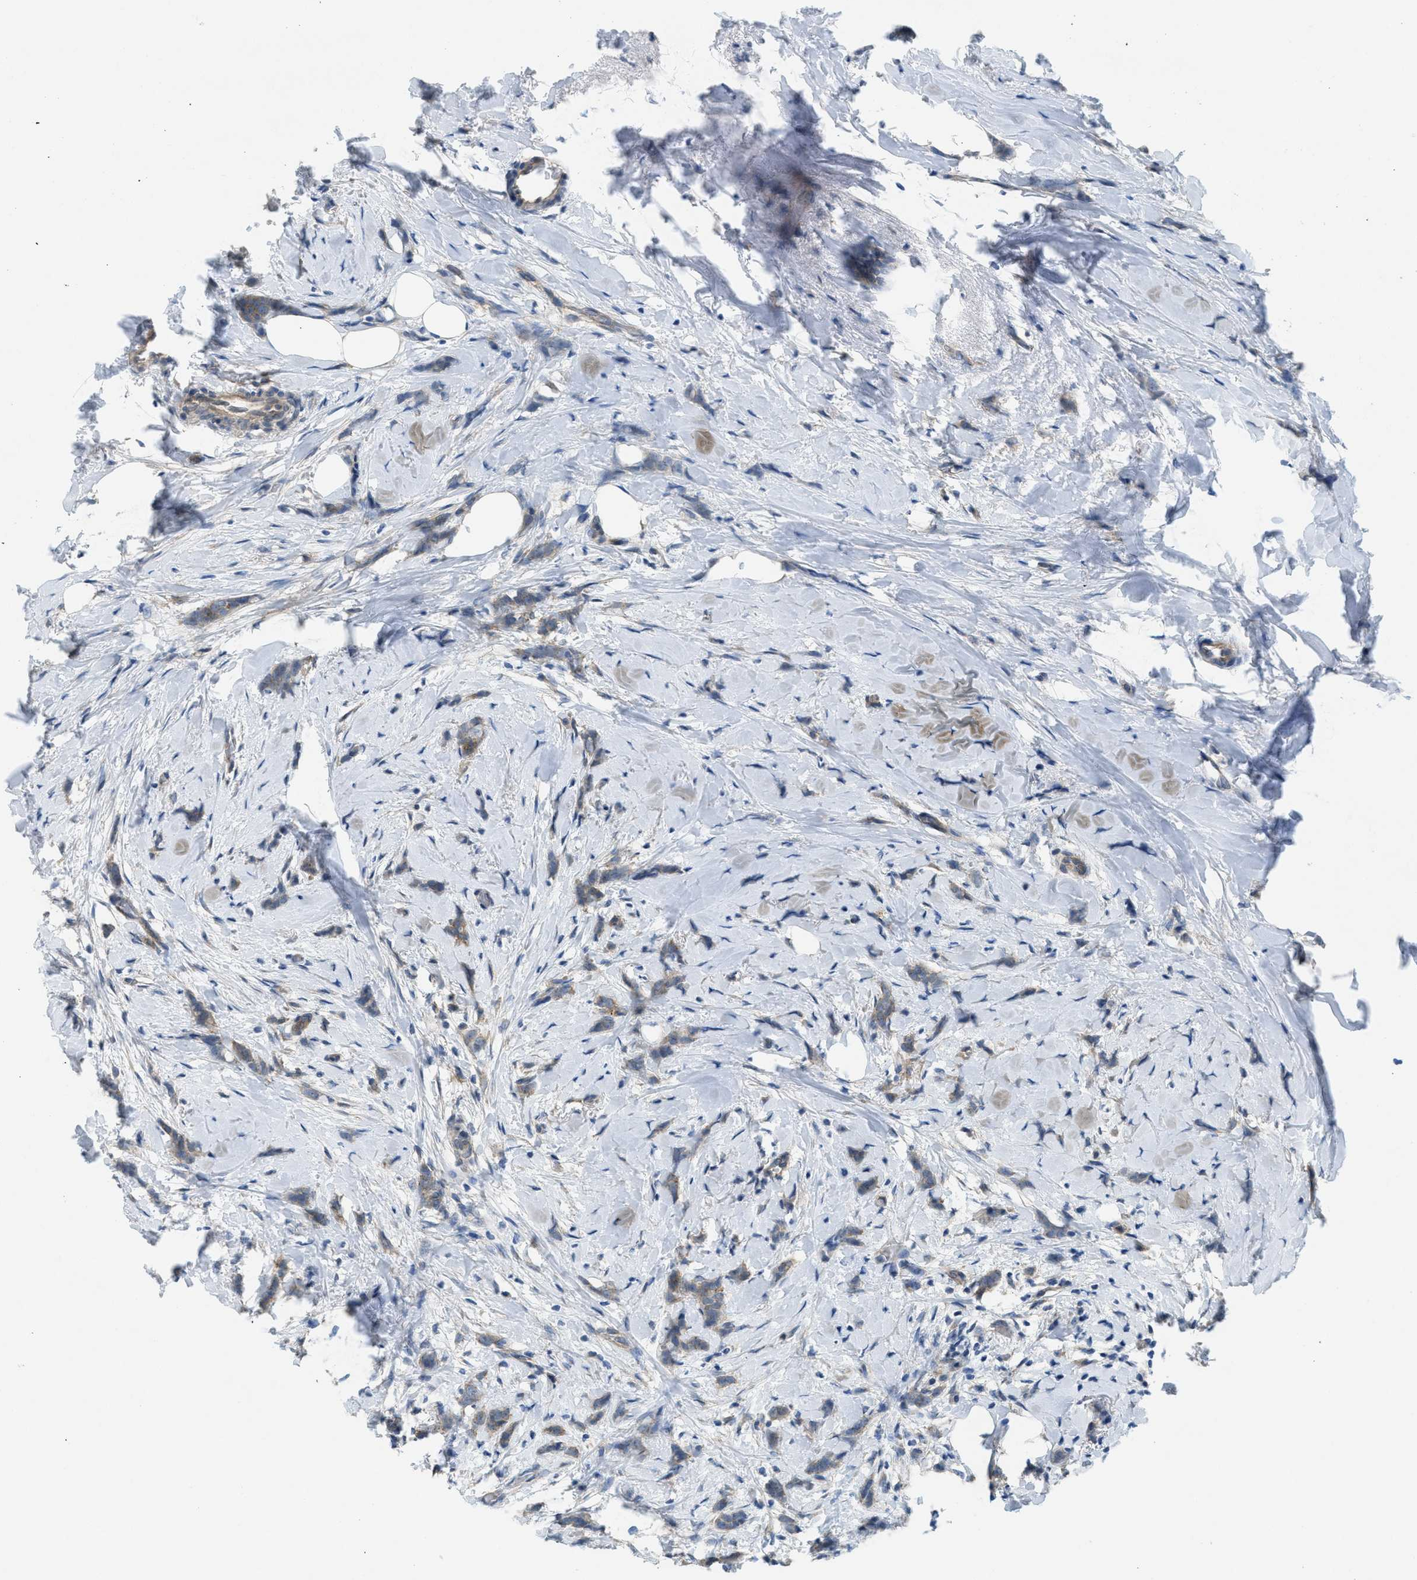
{"staining": {"intensity": "weak", "quantity": "25%-75%", "location": "cytoplasmic/membranous"}, "tissue": "breast cancer", "cell_type": "Tumor cells", "image_type": "cancer", "snomed": [{"axis": "morphology", "description": "Lobular carcinoma, in situ"}, {"axis": "morphology", "description": "Lobular carcinoma"}, {"axis": "topography", "description": "Breast"}], "caption": "IHC micrograph of neoplastic tissue: human breast lobular carcinoma stained using immunohistochemistry shows low levels of weak protein expression localized specifically in the cytoplasmic/membranous of tumor cells, appearing as a cytoplasmic/membranous brown color.", "gene": "ZFYVE9", "patient": {"sex": "female", "age": 41}}